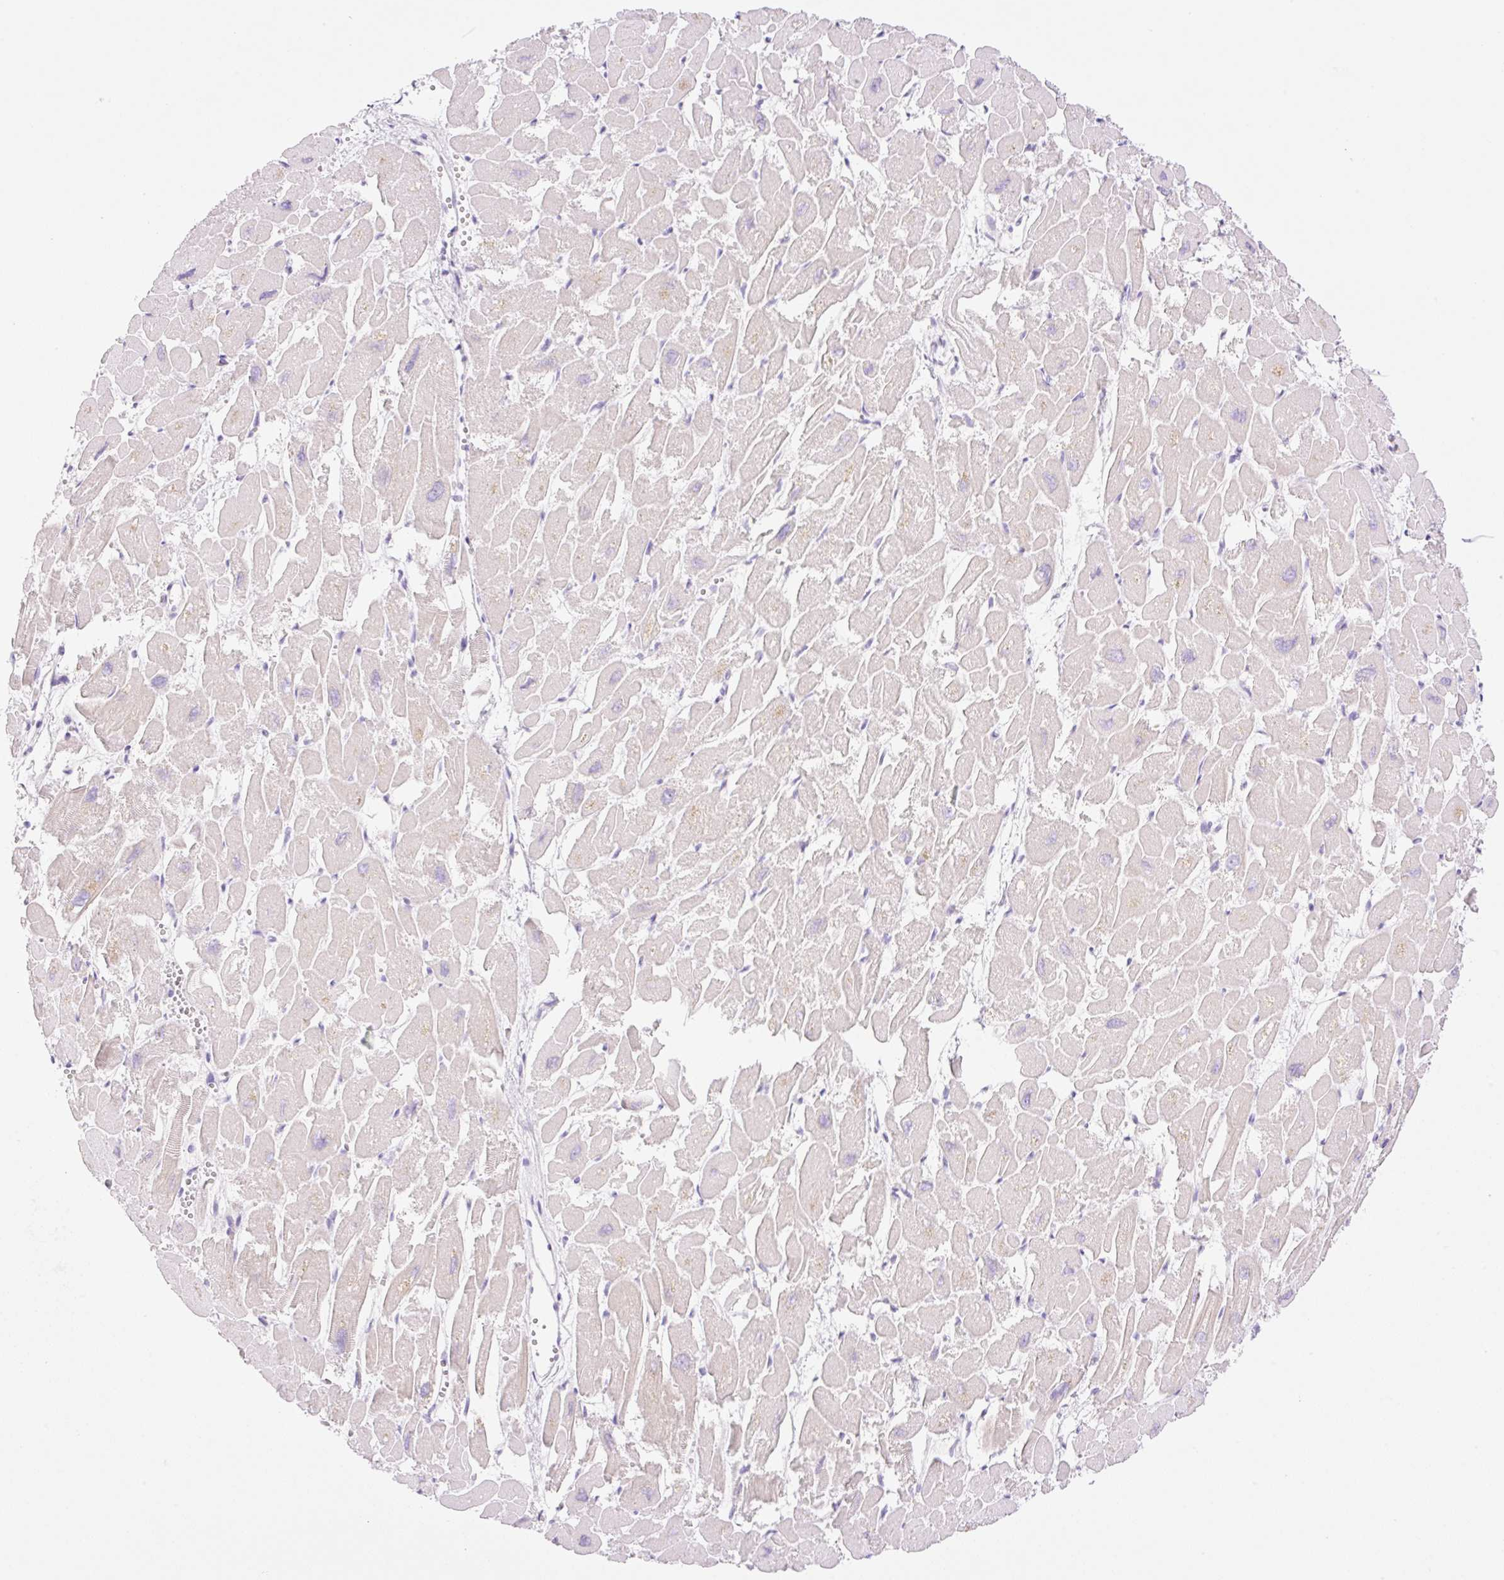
{"staining": {"intensity": "weak", "quantity": "25%-75%", "location": "cytoplasmic/membranous"}, "tissue": "heart muscle", "cell_type": "Cardiomyocytes", "image_type": "normal", "snomed": [{"axis": "morphology", "description": "Normal tissue, NOS"}, {"axis": "topography", "description": "Heart"}], "caption": "Immunohistochemical staining of normal heart muscle reveals weak cytoplasmic/membranous protein staining in about 25%-75% of cardiomyocytes.", "gene": "PALM3", "patient": {"sex": "male", "age": 54}}